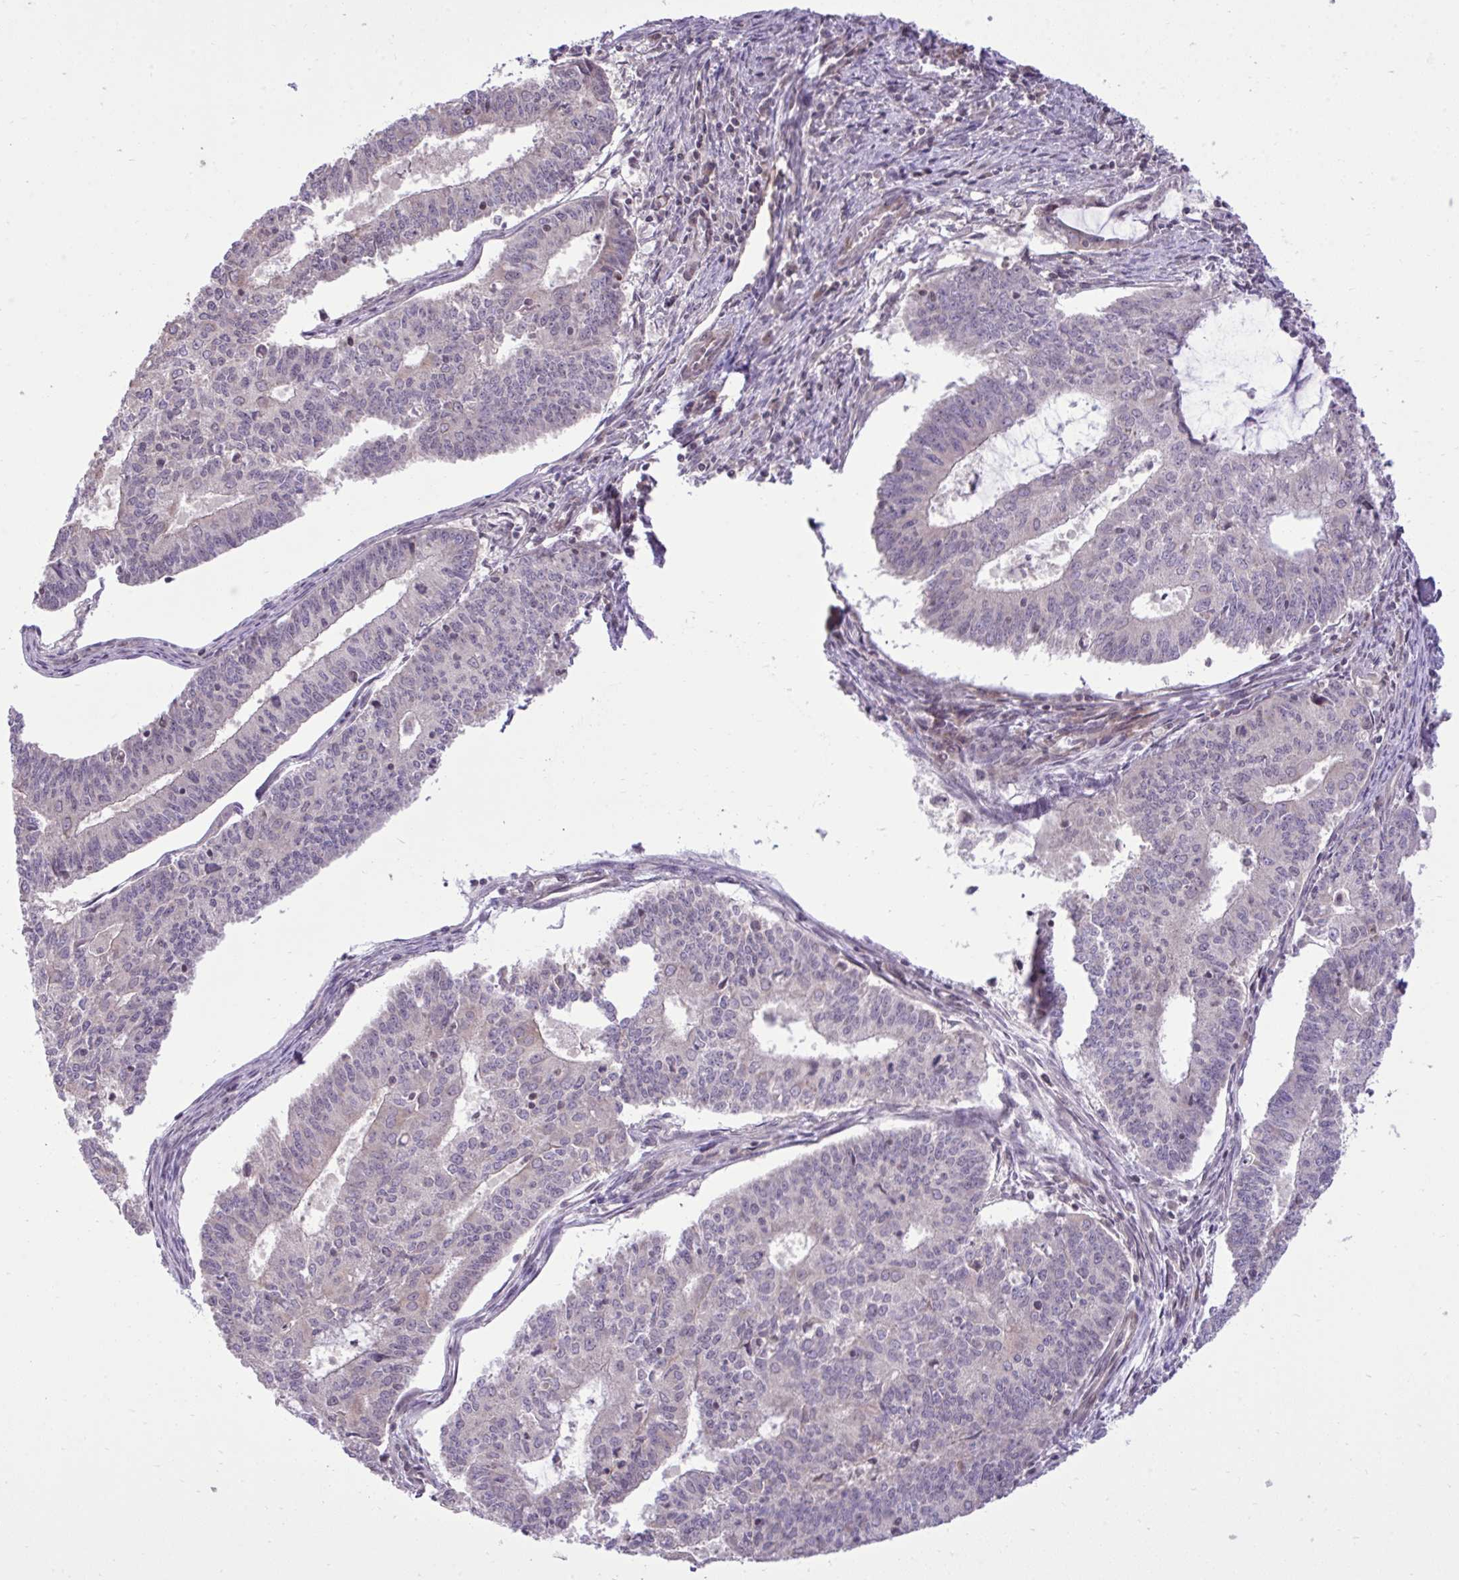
{"staining": {"intensity": "negative", "quantity": "none", "location": "none"}, "tissue": "endometrial cancer", "cell_type": "Tumor cells", "image_type": "cancer", "snomed": [{"axis": "morphology", "description": "Adenocarcinoma, NOS"}, {"axis": "topography", "description": "Endometrium"}], "caption": "IHC histopathology image of neoplastic tissue: human endometrial cancer stained with DAB shows no significant protein positivity in tumor cells.", "gene": "CYP20A1", "patient": {"sex": "female", "age": 61}}